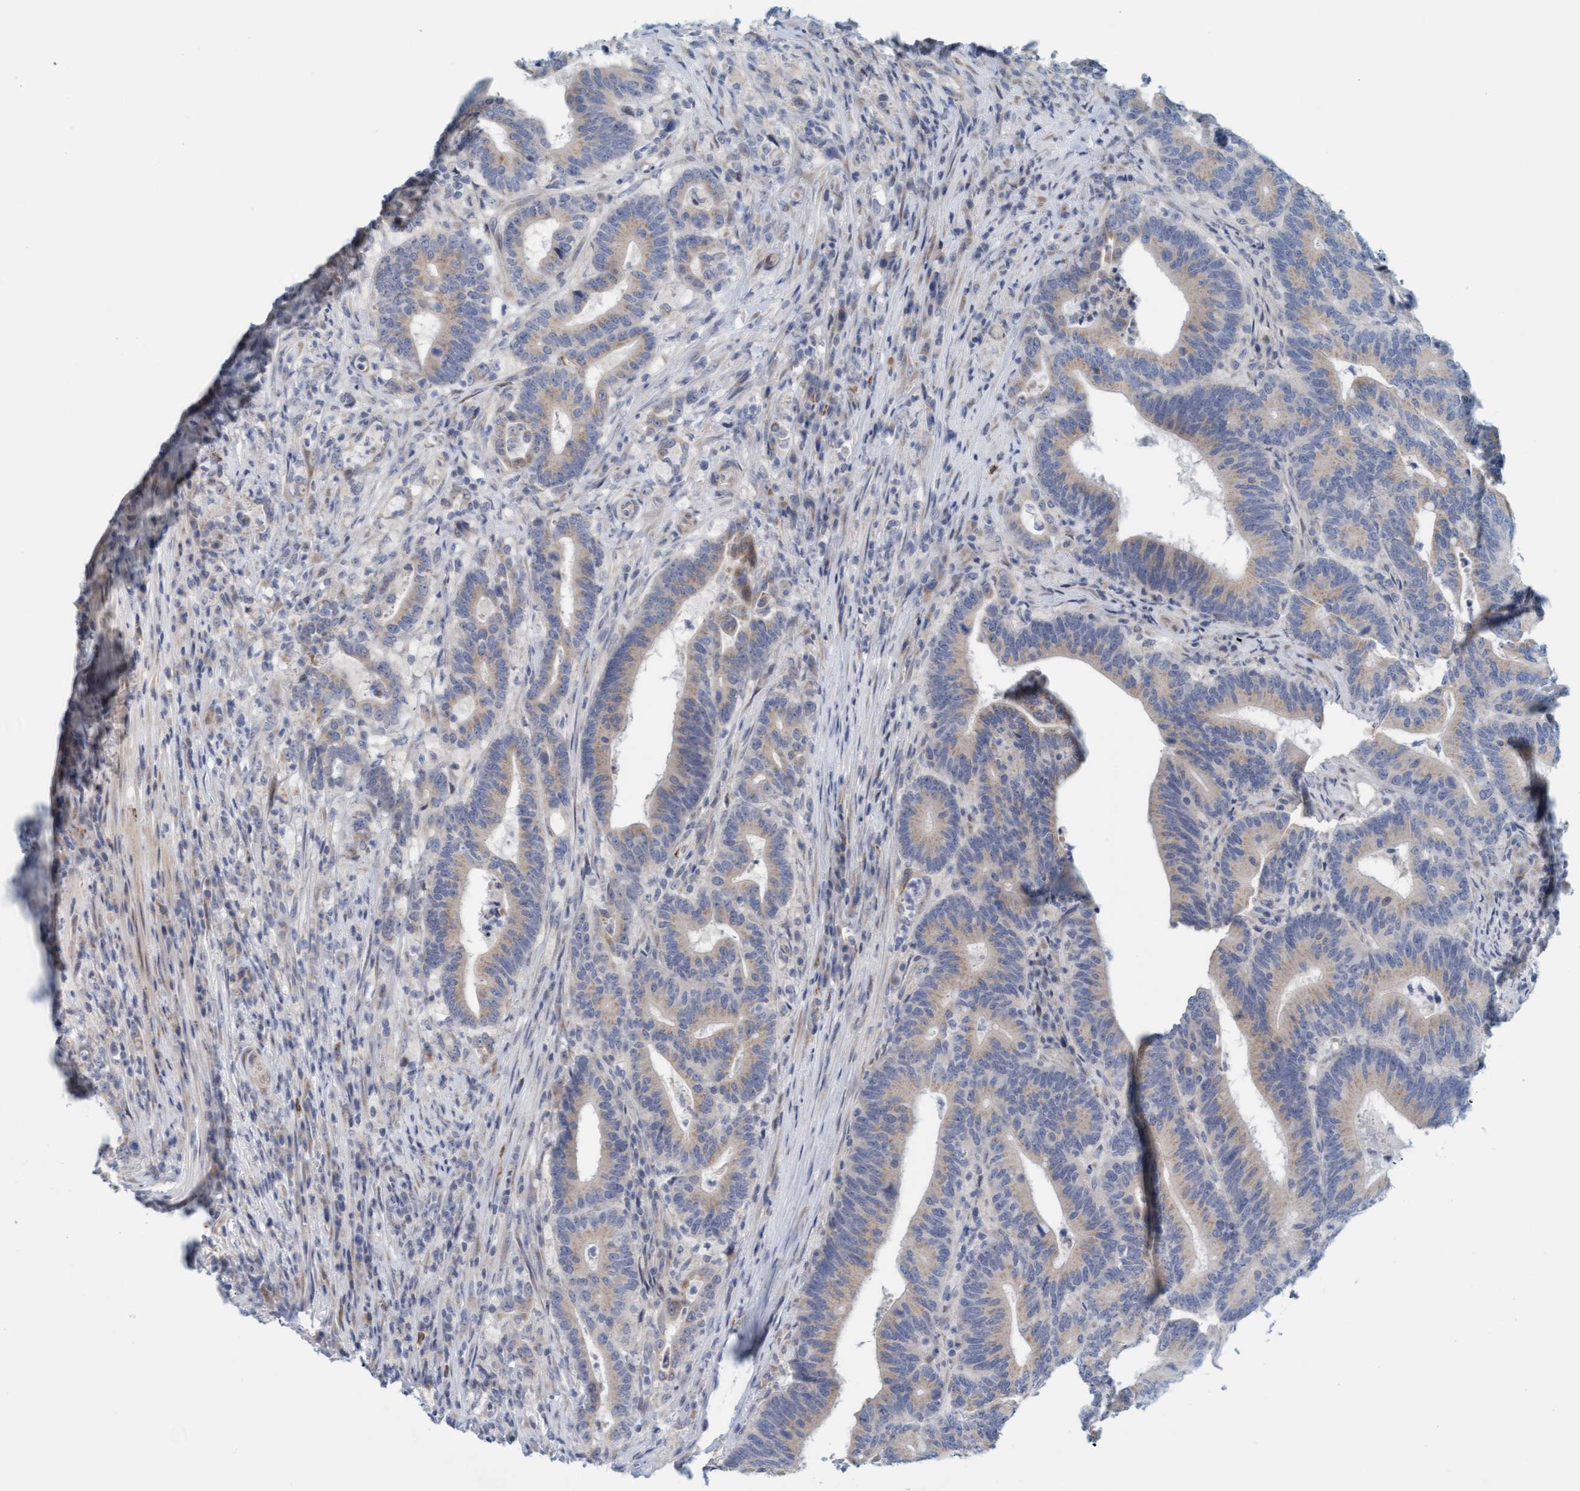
{"staining": {"intensity": "weak", "quantity": "25%-75%", "location": "cytoplasmic/membranous"}, "tissue": "colorectal cancer", "cell_type": "Tumor cells", "image_type": "cancer", "snomed": [{"axis": "morphology", "description": "Adenocarcinoma, NOS"}, {"axis": "topography", "description": "Colon"}], "caption": "Immunohistochemical staining of human colorectal cancer (adenocarcinoma) exhibits weak cytoplasmic/membranous protein staining in about 25%-75% of tumor cells.", "gene": "ZC3H3", "patient": {"sex": "female", "age": 66}}